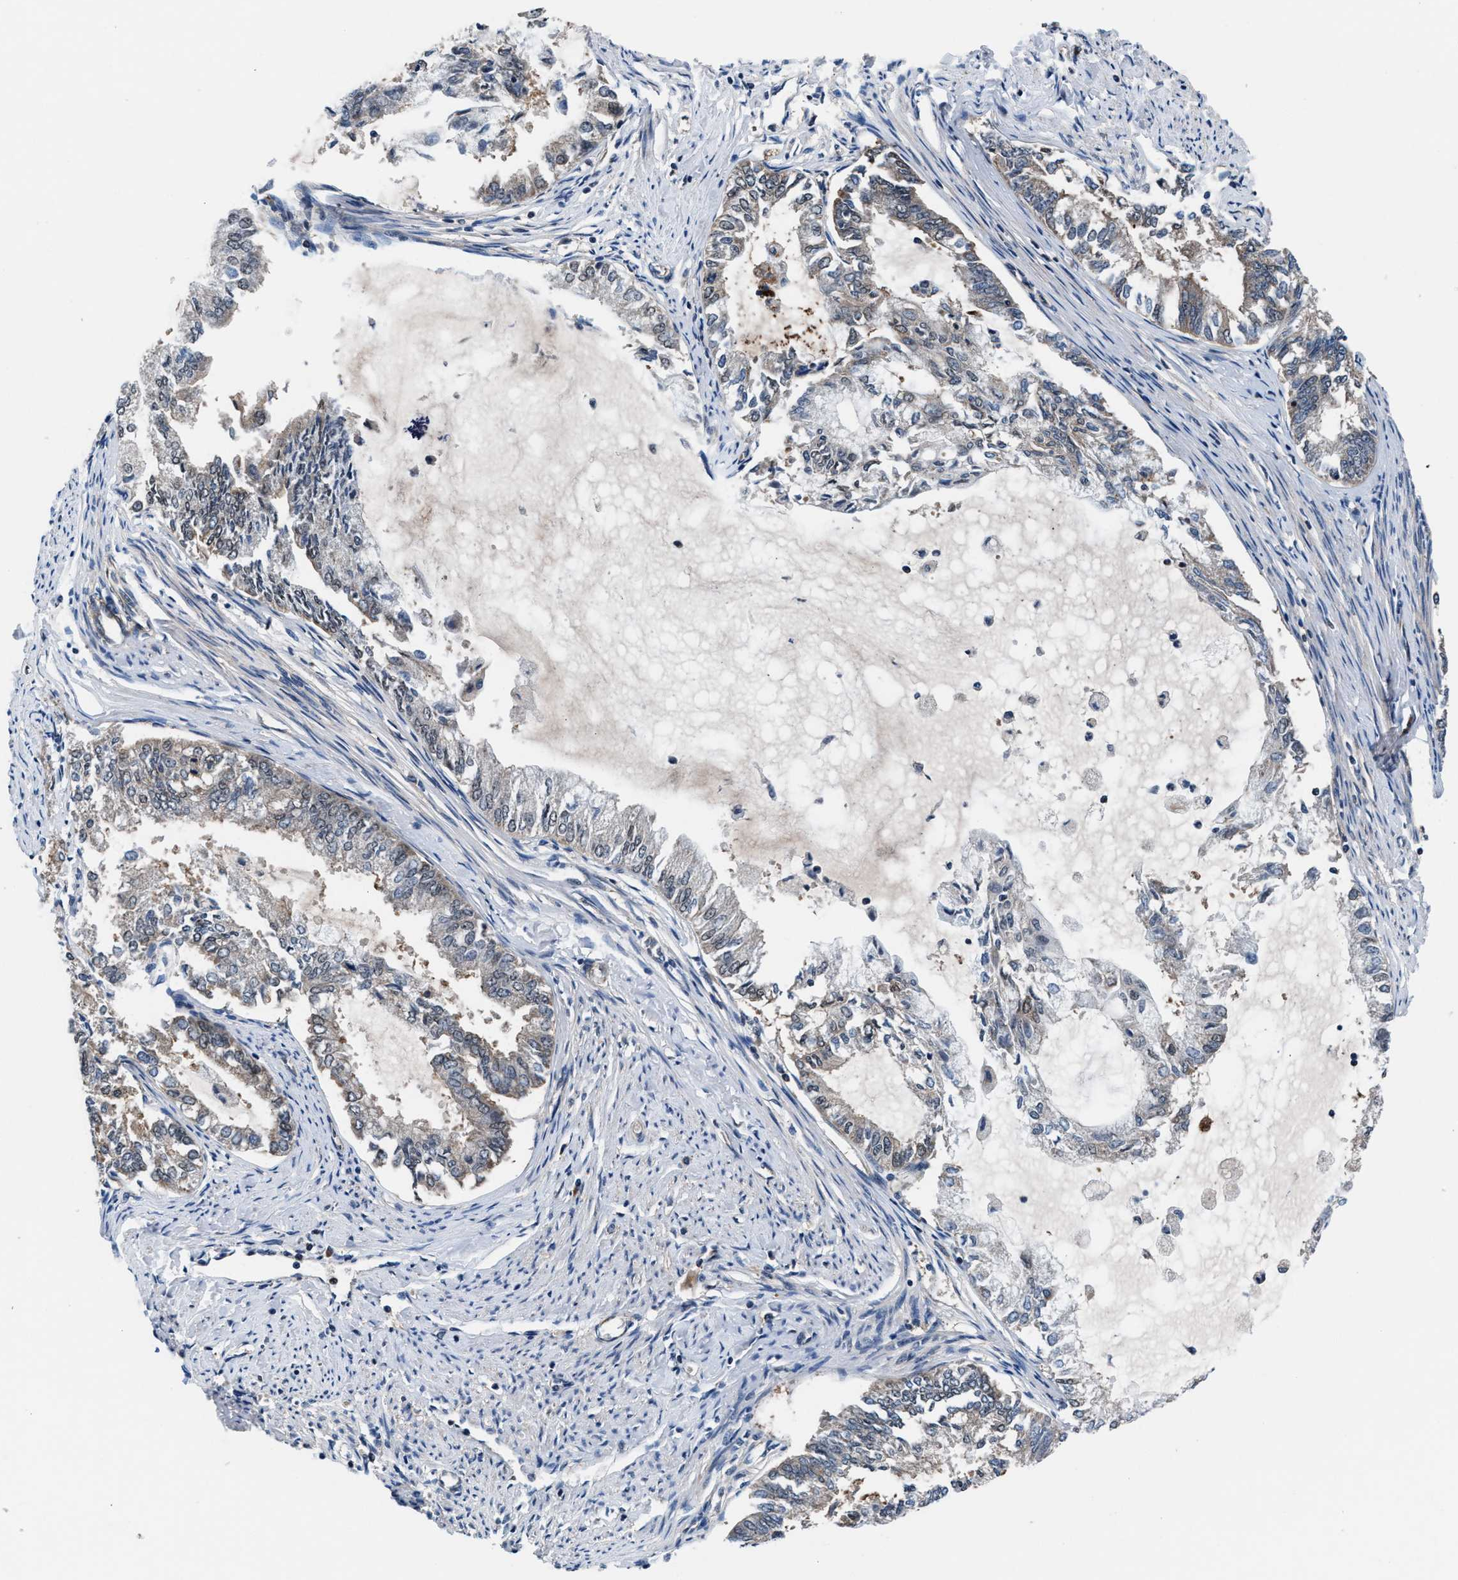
{"staining": {"intensity": "weak", "quantity": "<25%", "location": "cytoplasmic/membranous"}, "tissue": "endometrial cancer", "cell_type": "Tumor cells", "image_type": "cancer", "snomed": [{"axis": "morphology", "description": "Adenocarcinoma, NOS"}, {"axis": "topography", "description": "Endometrium"}], "caption": "Endometrial adenocarcinoma was stained to show a protein in brown. There is no significant positivity in tumor cells. (Brightfield microscopy of DAB IHC at high magnification).", "gene": "PRPSAP2", "patient": {"sex": "female", "age": 86}}